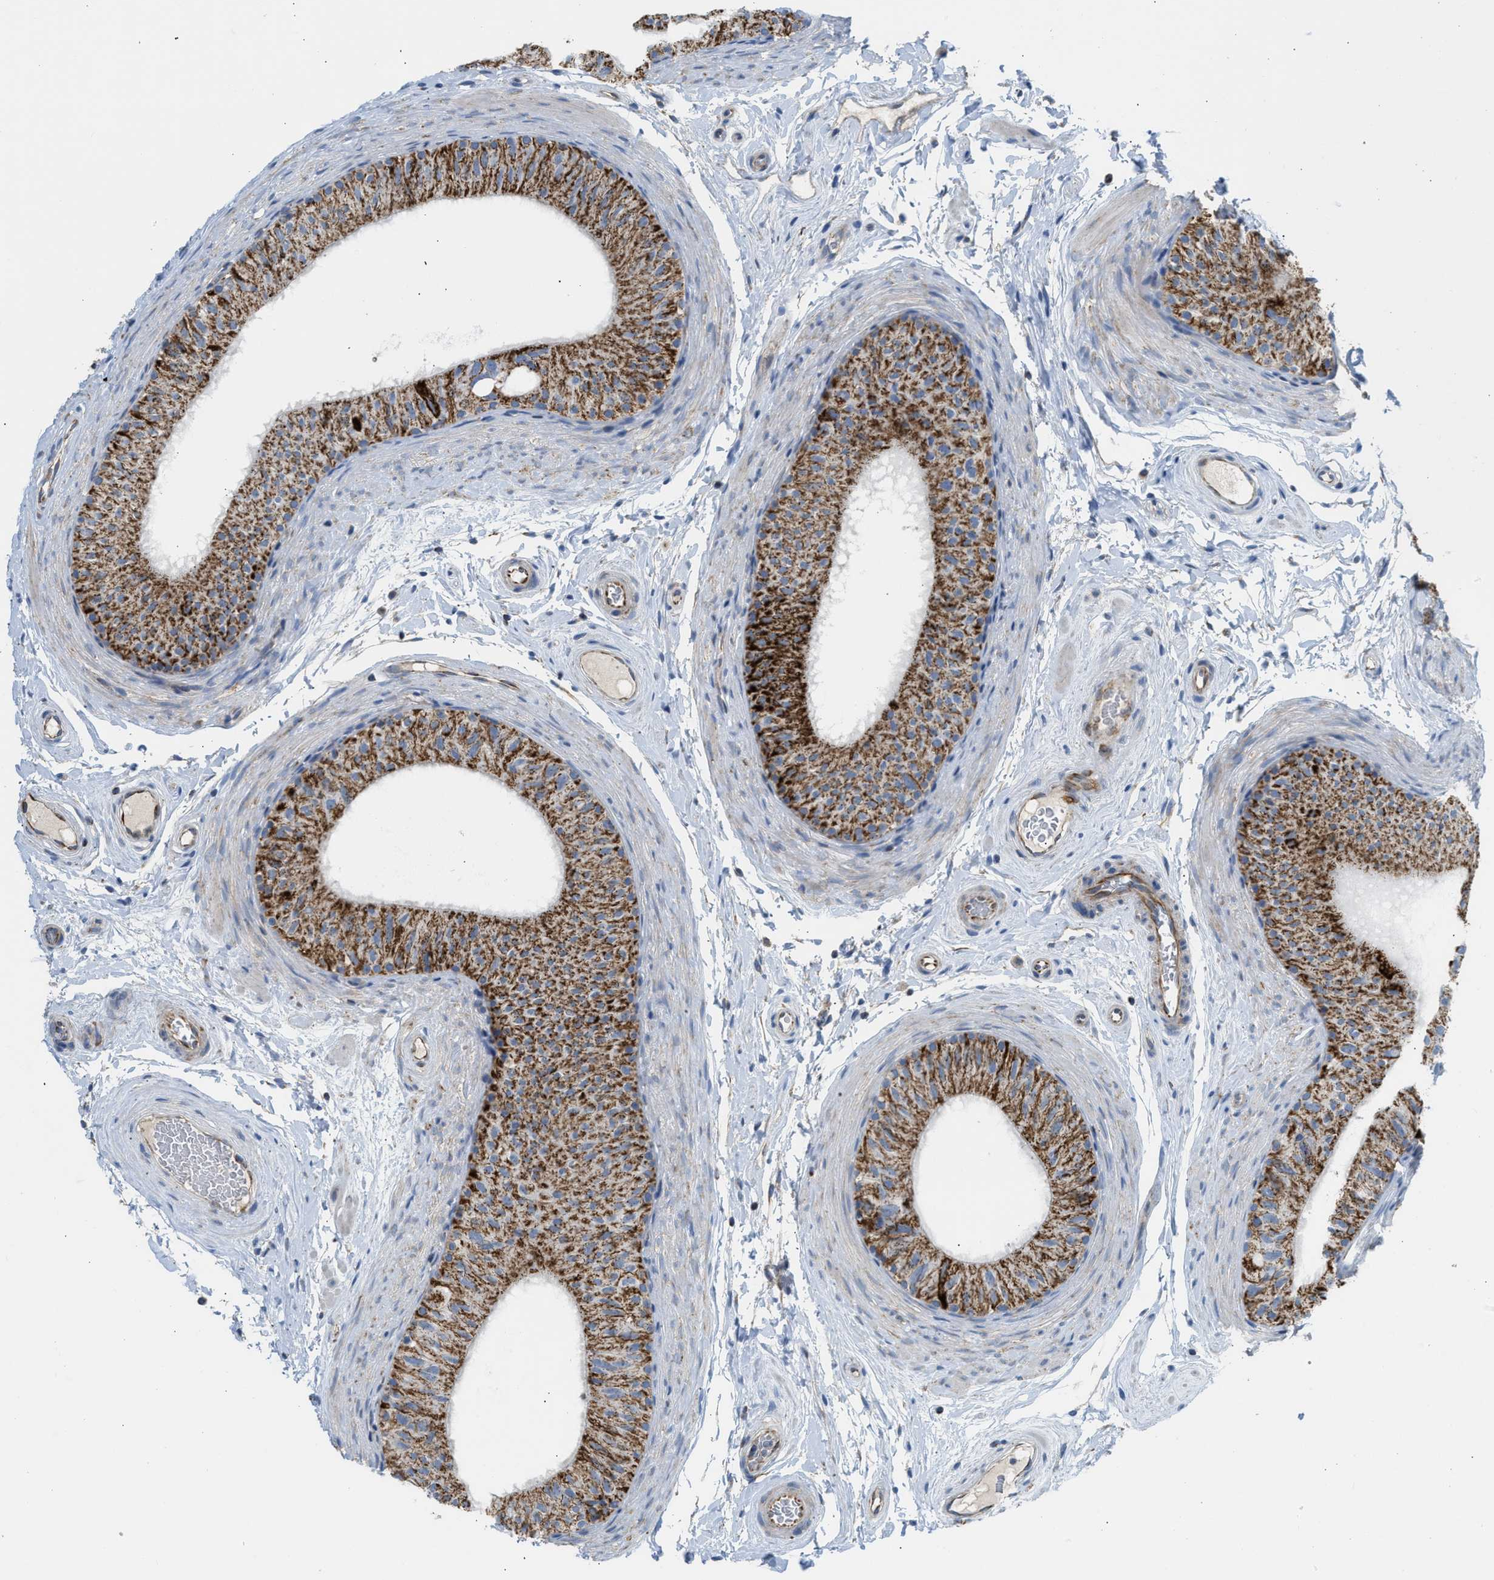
{"staining": {"intensity": "strong", "quantity": "25%-75%", "location": "cytoplasmic/membranous"}, "tissue": "epididymis", "cell_type": "Glandular cells", "image_type": "normal", "snomed": [{"axis": "morphology", "description": "Normal tissue, NOS"}, {"axis": "topography", "description": "Epididymis"}], "caption": "Protein expression analysis of benign epididymis reveals strong cytoplasmic/membranous positivity in about 25%-75% of glandular cells. Nuclei are stained in blue.", "gene": "GOT2", "patient": {"sex": "male", "age": 34}}